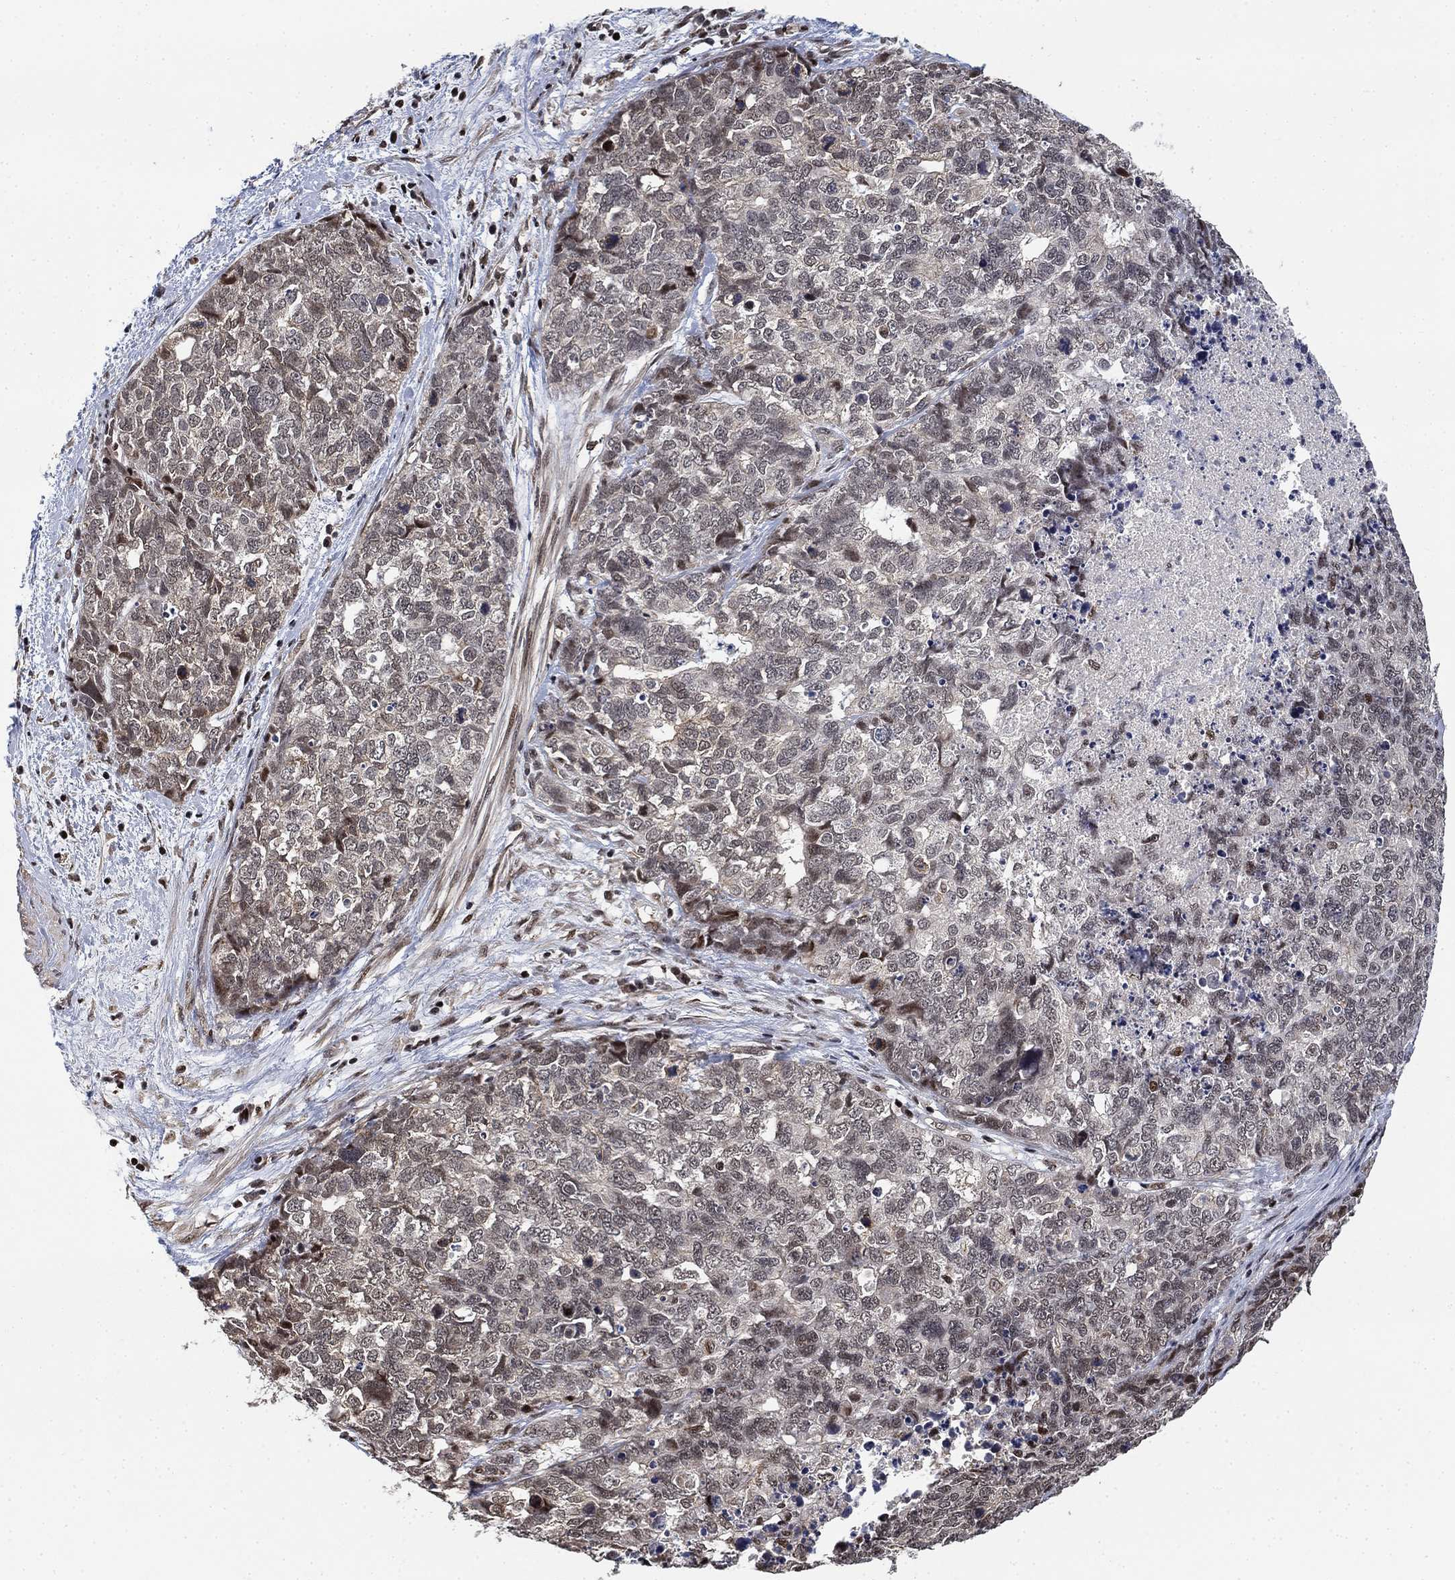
{"staining": {"intensity": "negative", "quantity": "none", "location": "none"}, "tissue": "cervical cancer", "cell_type": "Tumor cells", "image_type": "cancer", "snomed": [{"axis": "morphology", "description": "Squamous cell carcinoma, NOS"}, {"axis": "topography", "description": "Cervix"}], "caption": "Protein analysis of cervical cancer shows no significant staining in tumor cells.", "gene": "ZSCAN30", "patient": {"sex": "female", "age": 63}}